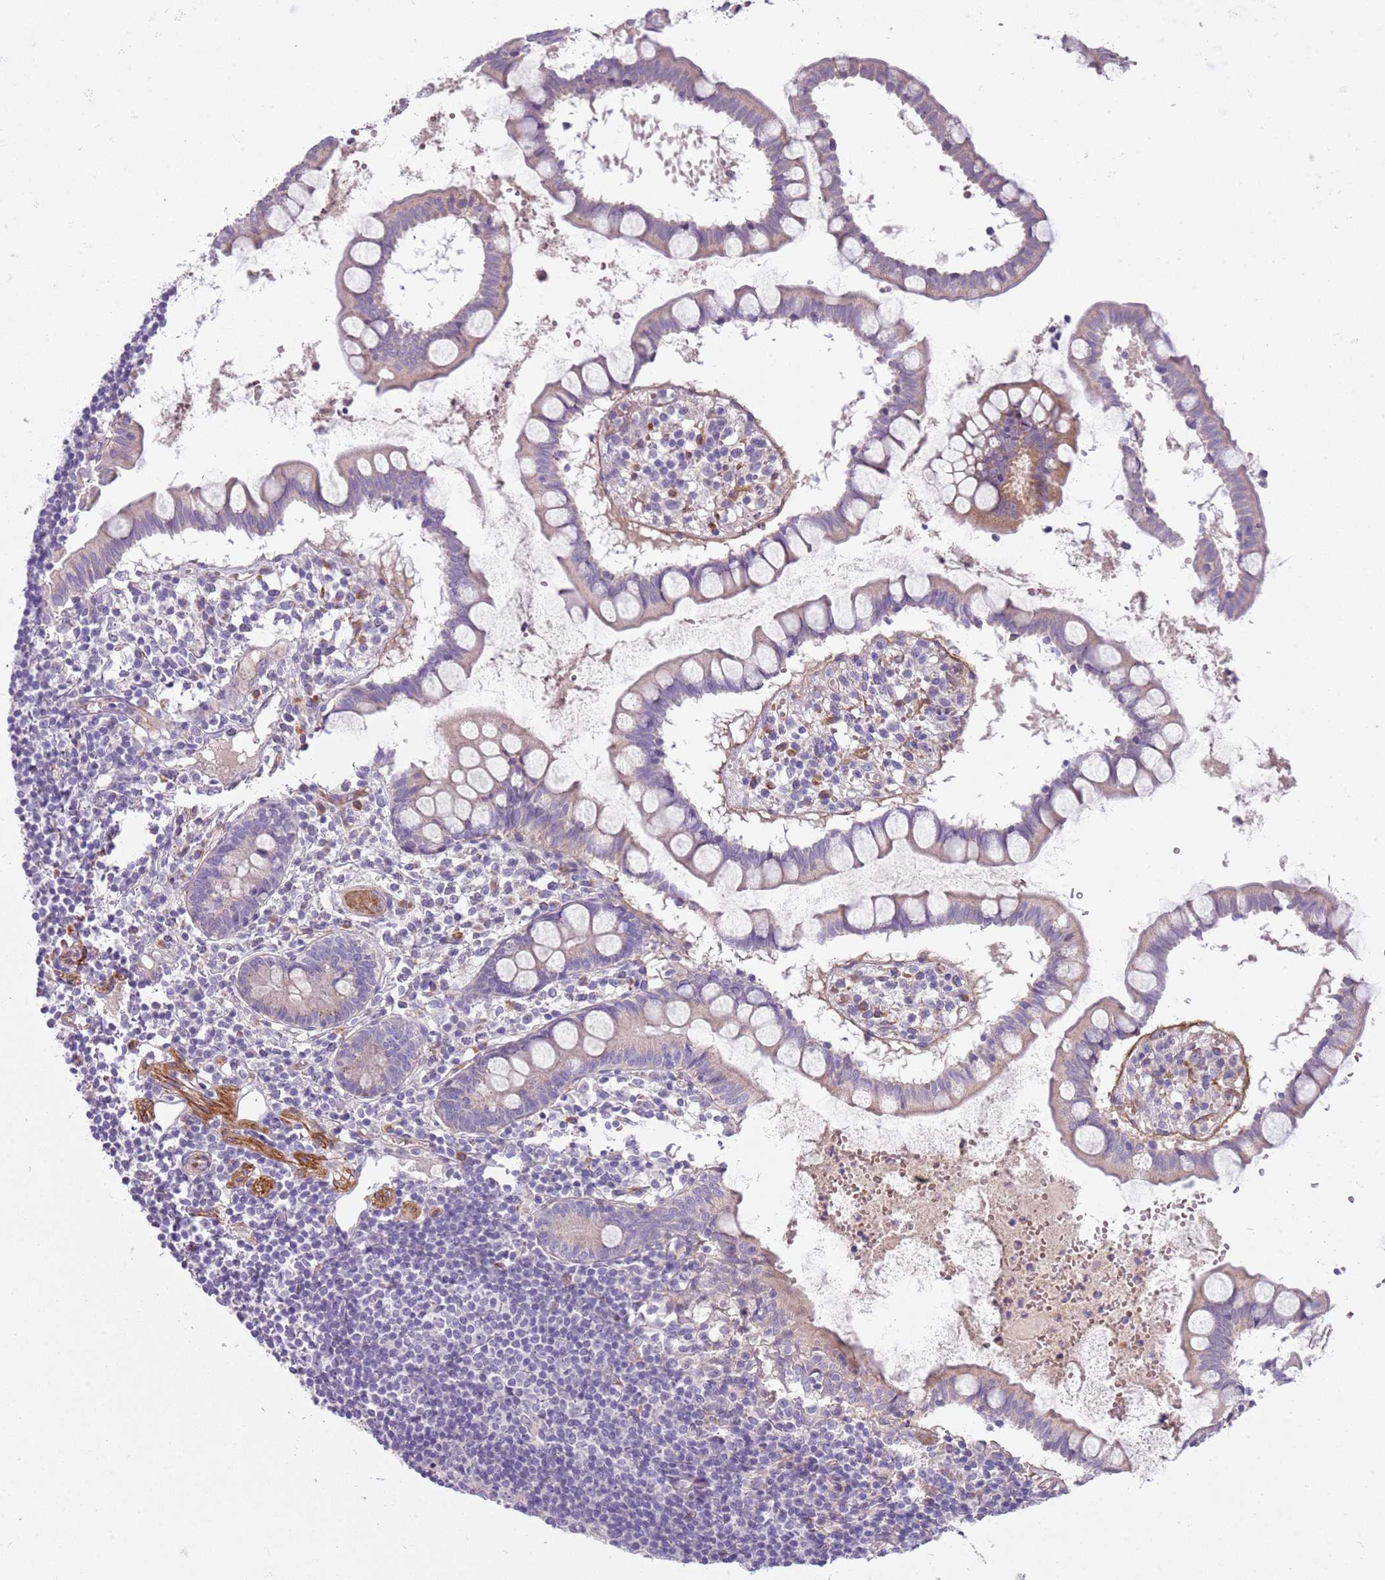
{"staining": {"intensity": "strong", "quantity": ">75%", "location": "cytoplasmic/membranous"}, "tissue": "colon", "cell_type": "Endothelial cells", "image_type": "normal", "snomed": [{"axis": "morphology", "description": "Normal tissue, NOS"}, {"axis": "morphology", "description": "Adenocarcinoma, NOS"}, {"axis": "topography", "description": "Colon"}], "caption": "Immunohistochemical staining of unremarkable colon shows >75% levels of strong cytoplasmic/membranous protein expression in approximately >75% of endothelial cells.", "gene": "TINAGL1", "patient": {"sex": "female", "age": 55}}